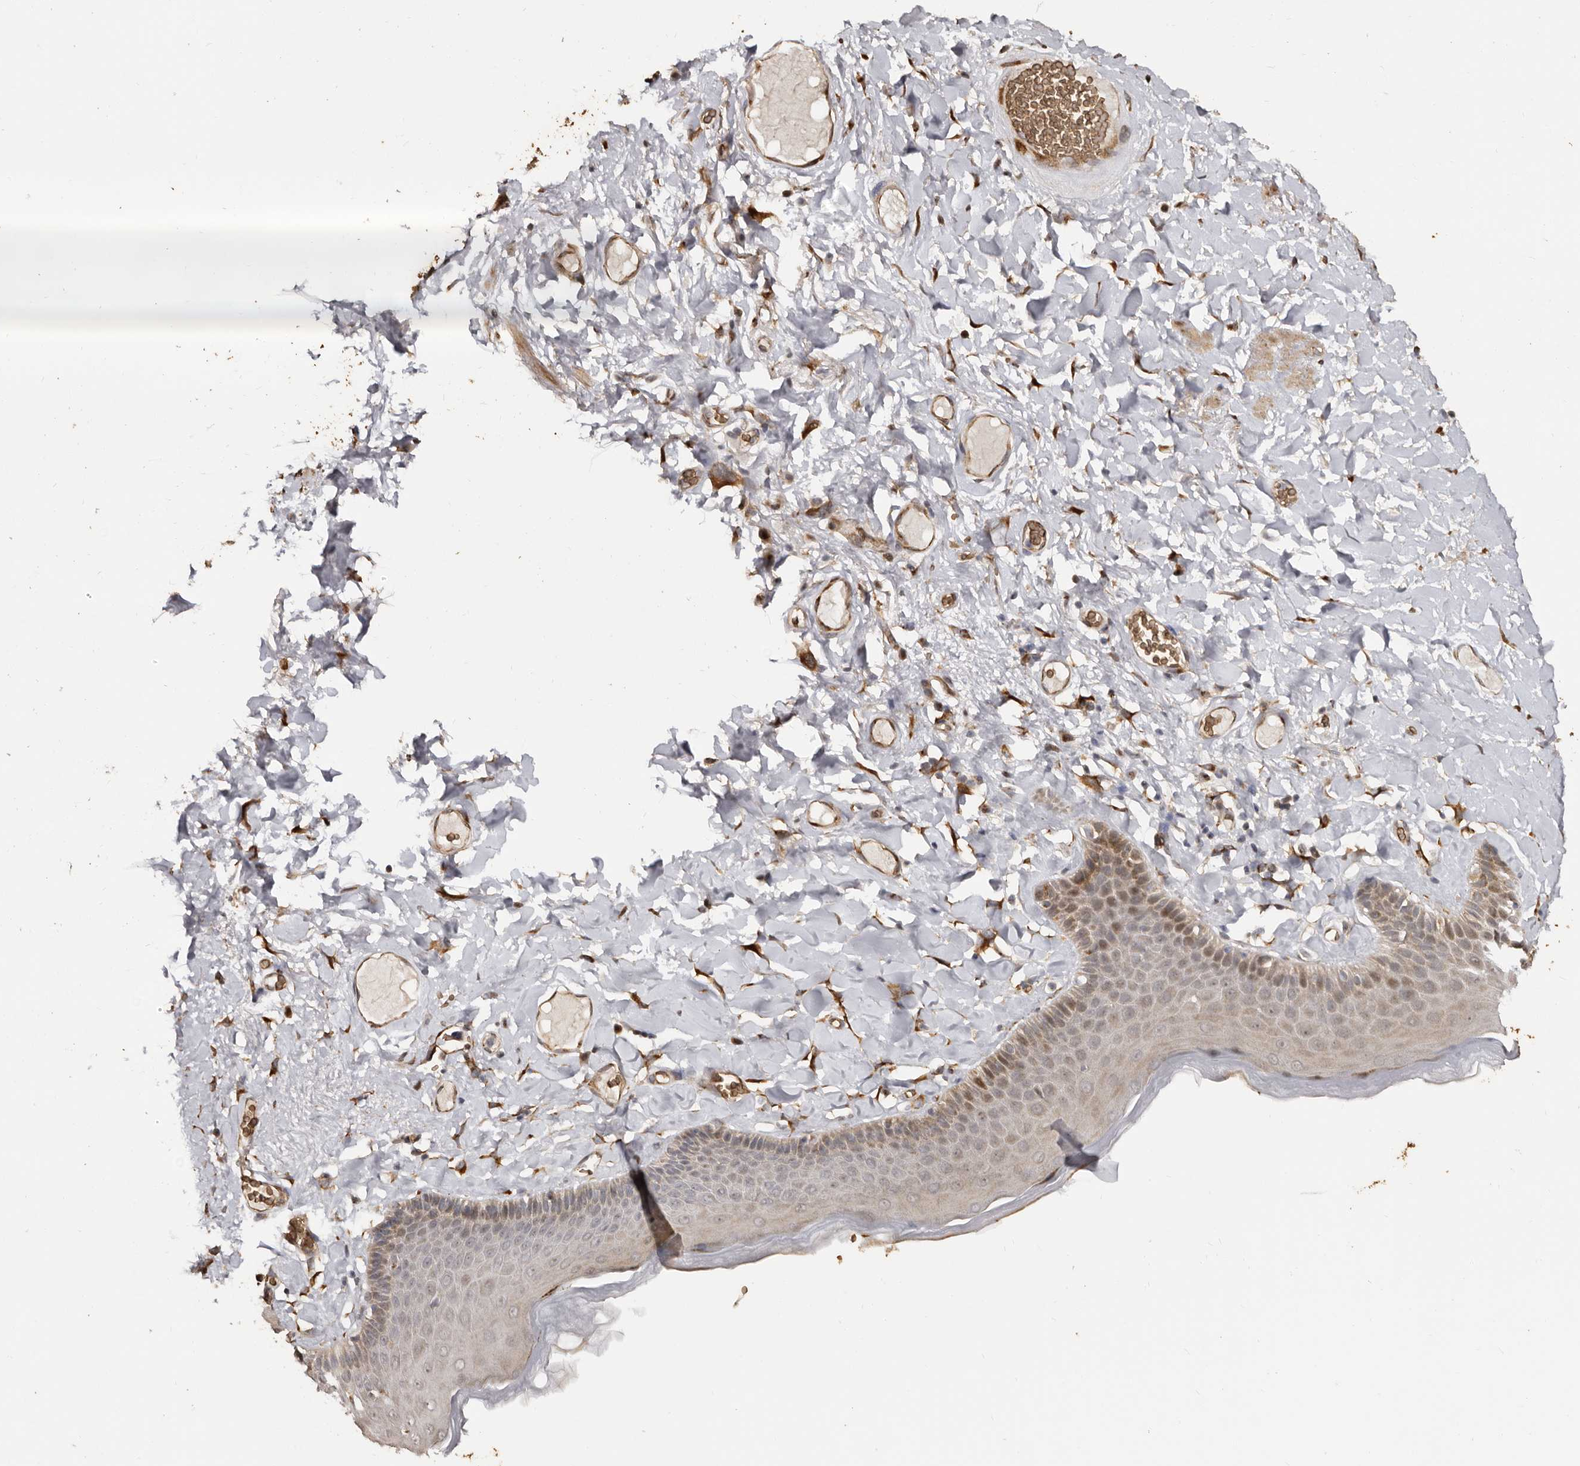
{"staining": {"intensity": "moderate", "quantity": "25%-75%", "location": "cytoplasmic/membranous"}, "tissue": "skin", "cell_type": "Epidermal cells", "image_type": "normal", "snomed": [{"axis": "morphology", "description": "Normal tissue, NOS"}, {"axis": "topography", "description": "Anal"}], "caption": "Protein expression by IHC reveals moderate cytoplasmic/membranous positivity in about 25%-75% of epidermal cells in benign skin. (DAB (3,3'-diaminobenzidine) IHC with brightfield microscopy, high magnification).", "gene": "ENTREP1", "patient": {"sex": "male", "age": 69}}